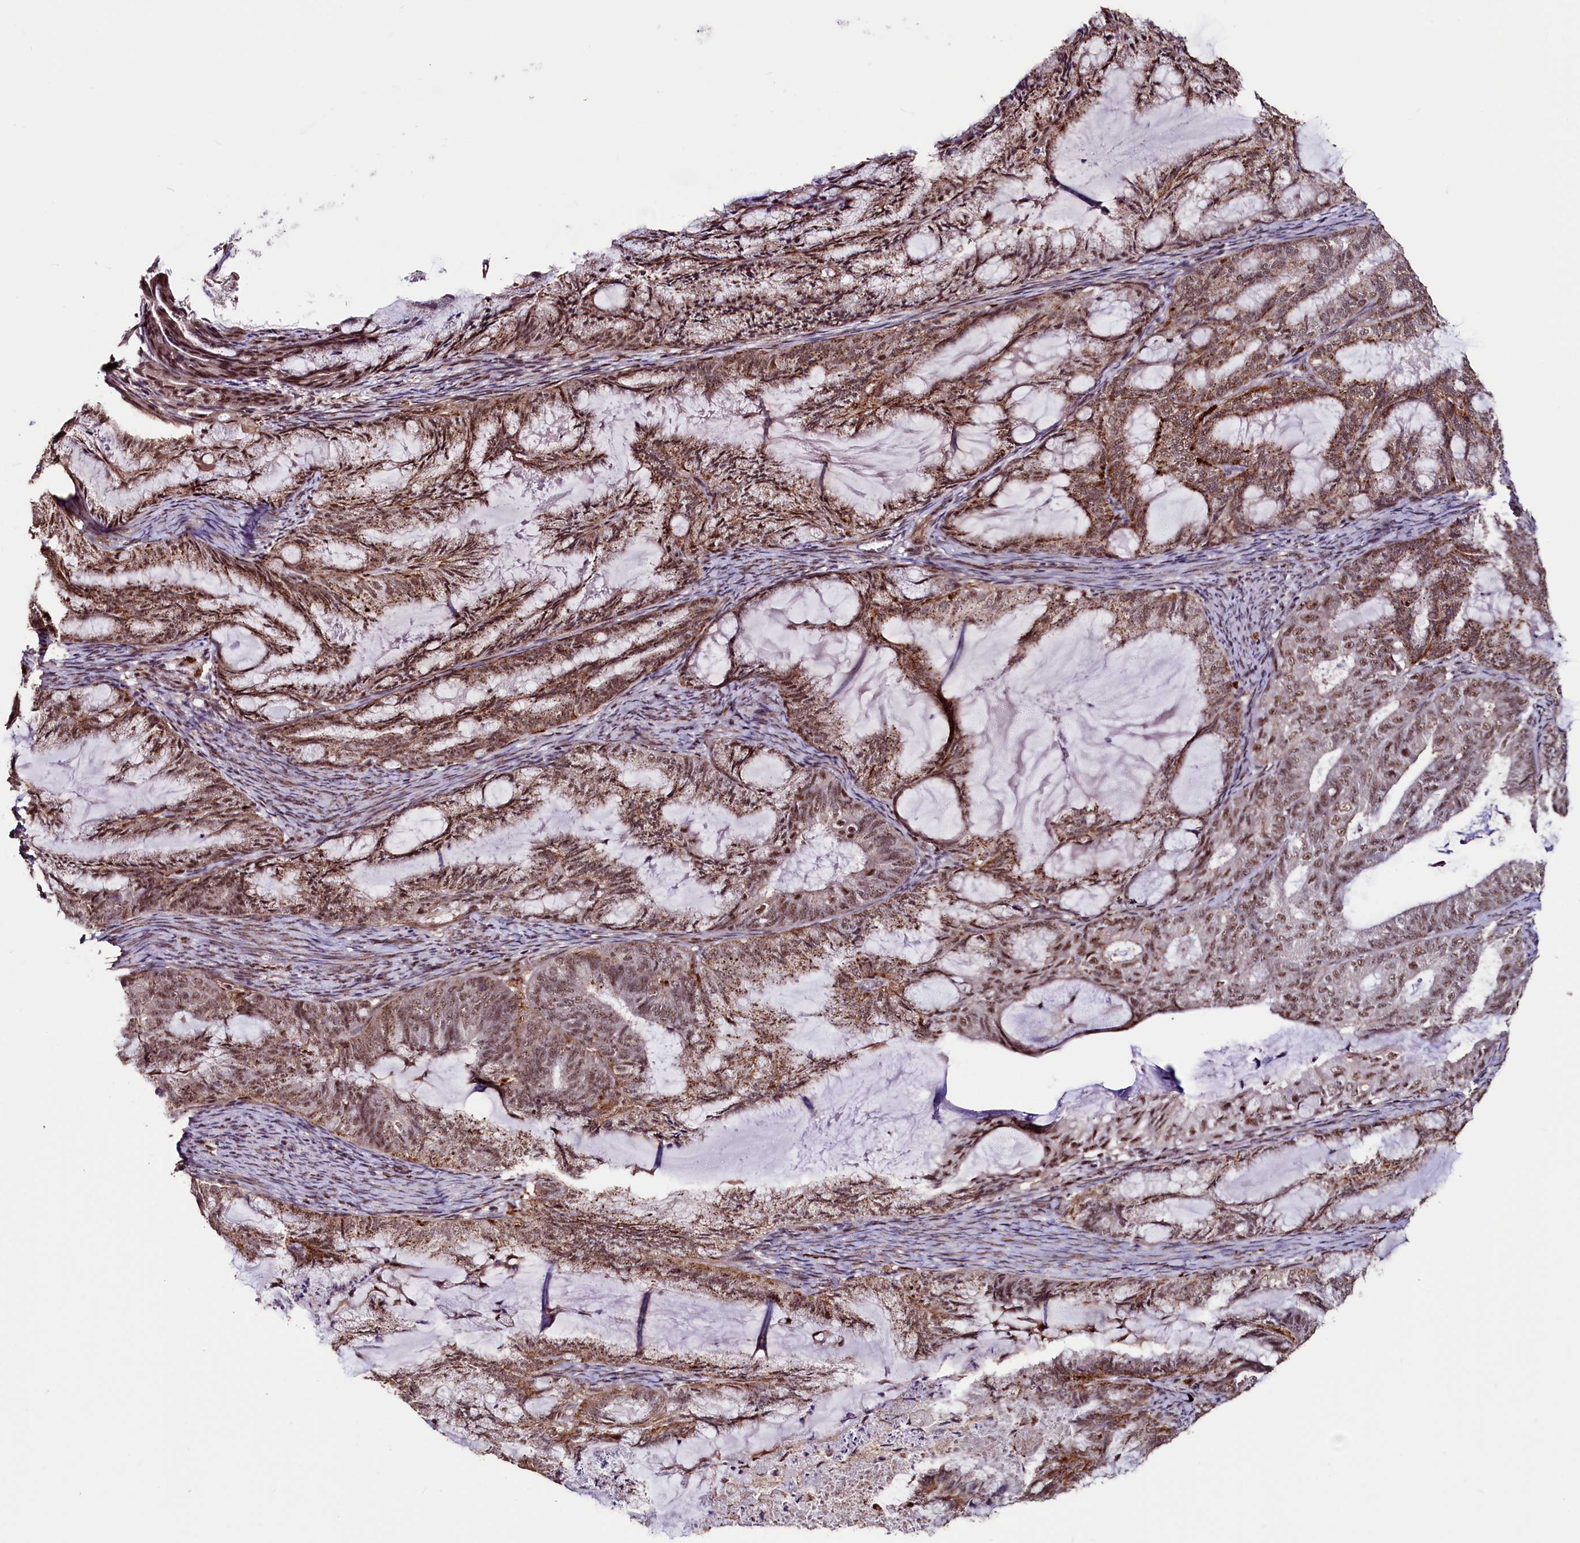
{"staining": {"intensity": "moderate", "quantity": ">75%", "location": "cytoplasmic/membranous,nuclear"}, "tissue": "endometrial cancer", "cell_type": "Tumor cells", "image_type": "cancer", "snomed": [{"axis": "morphology", "description": "Adenocarcinoma, NOS"}, {"axis": "topography", "description": "Endometrium"}], "caption": "Immunohistochemical staining of endometrial cancer reveals medium levels of moderate cytoplasmic/membranous and nuclear protein staining in approximately >75% of tumor cells.", "gene": "SFSWAP", "patient": {"sex": "female", "age": 86}}